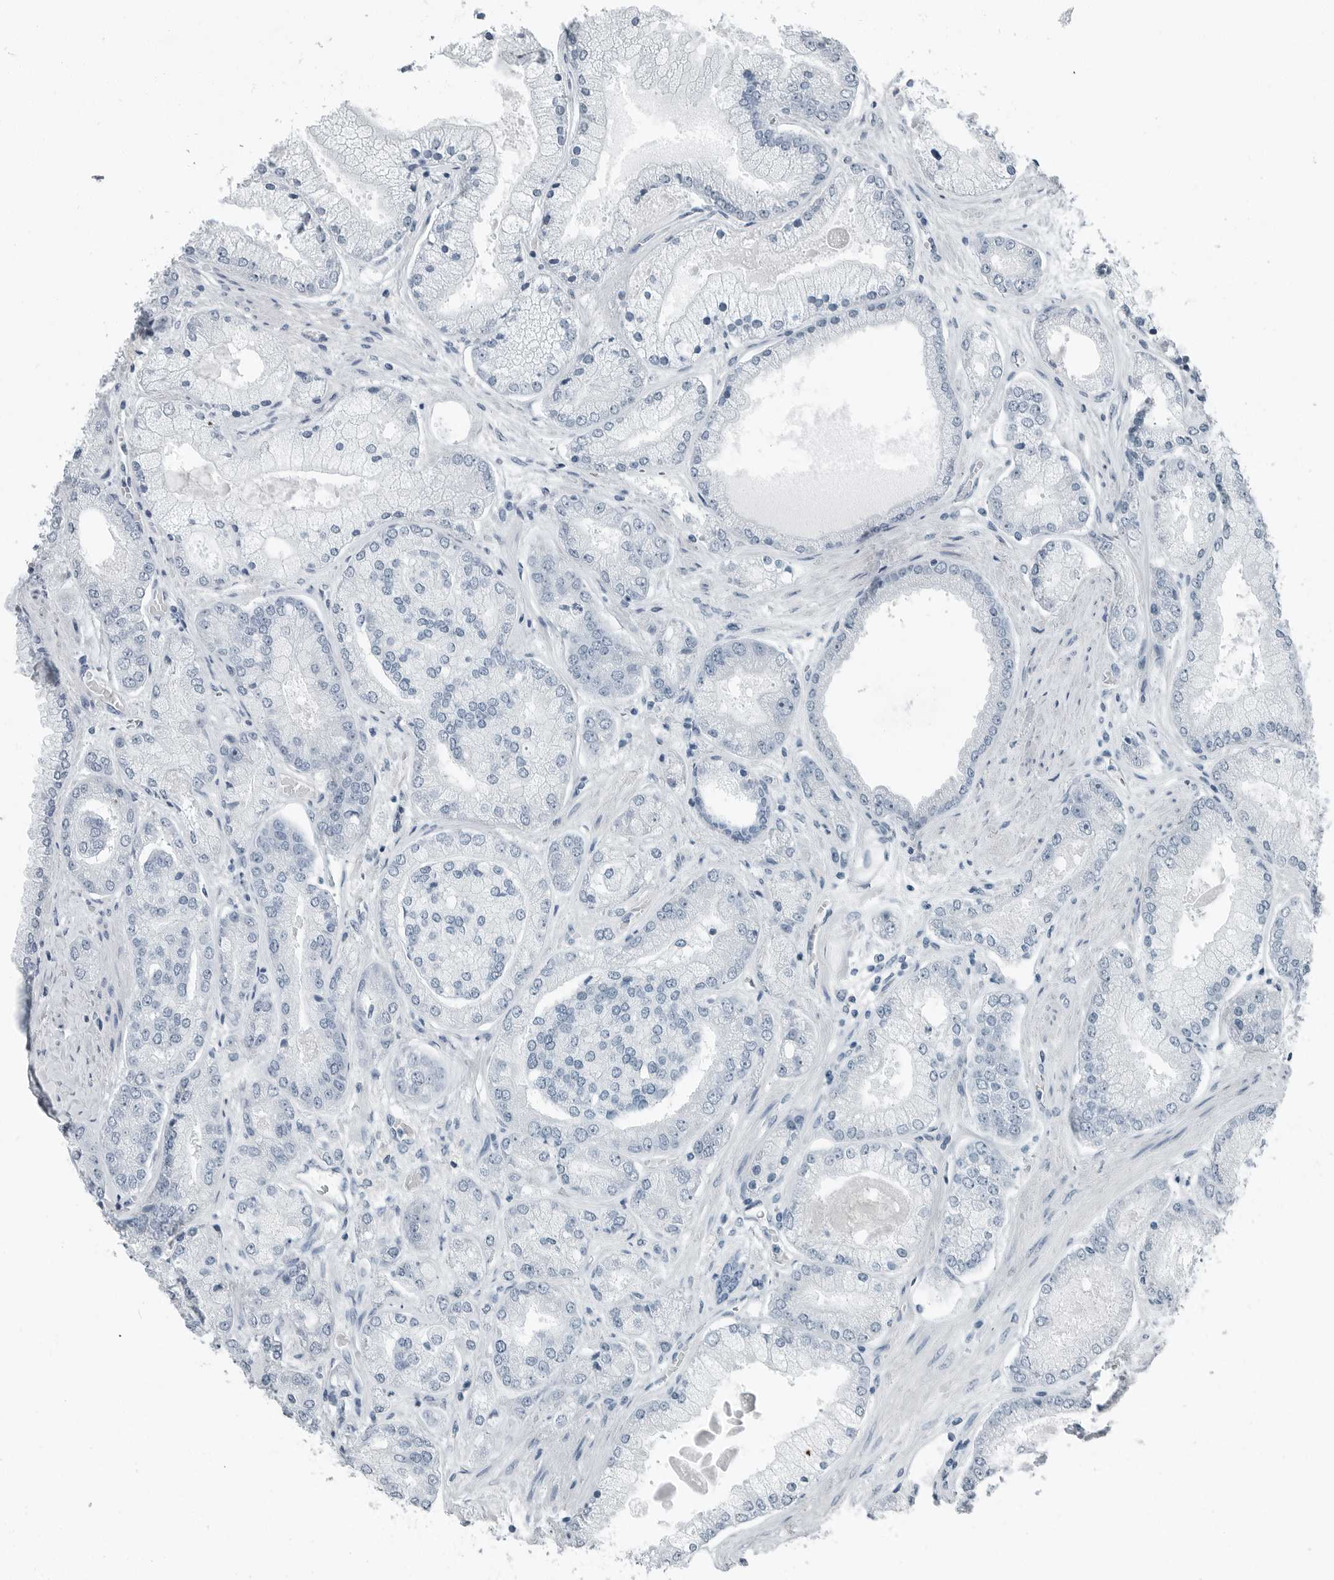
{"staining": {"intensity": "negative", "quantity": "none", "location": "none"}, "tissue": "prostate cancer", "cell_type": "Tumor cells", "image_type": "cancer", "snomed": [{"axis": "morphology", "description": "Adenocarcinoma, High grade"}, {"axis": "topography", "description": "Prostate"}], "caption": "Immunohistochemistry of human high-grade adenocarcinoma (prostate) exhibits no expression in tumor cells. (DAB IHC visualized using brightfield microscopy, high magnification).", "gene": "ZPBP2", "patient": {"sex": "male", "age": 58}}